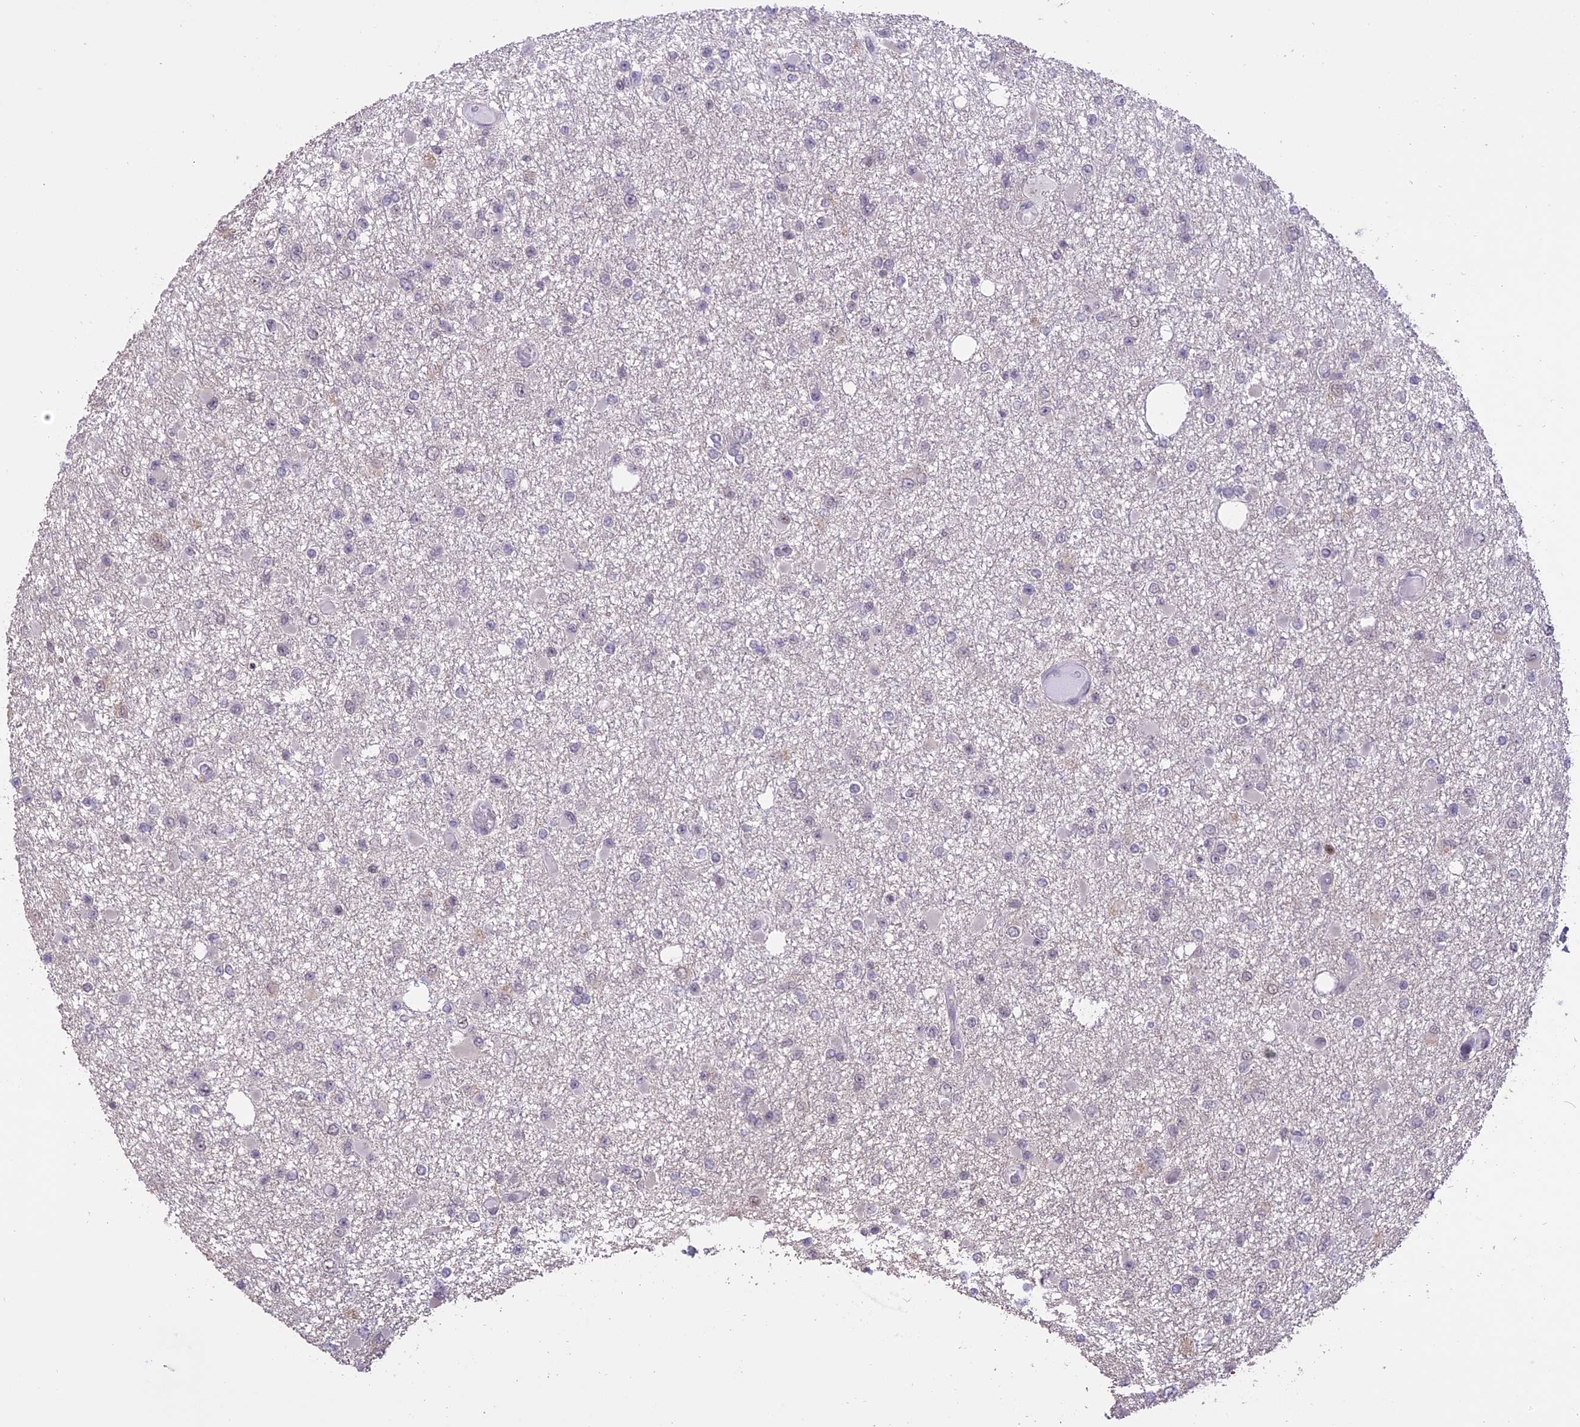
{"staining": {"intensity": "negative", "quantity": "none", "location": "none"}, "tissue": "glioma", "cell_type": "Tumor cells", "image_type": "cancer", "snomed": [{"axis": "morphology", "description": "Glioma, malignant, Low grade"}, {"axis": "topography", "description": "Brain"}], "caption": "A histopathology image of human malignant glioma (low-grade) is negative for staining in tumor cells.", "gene": "TIGD7", "patient": {"sex": "female", "age": 22}}